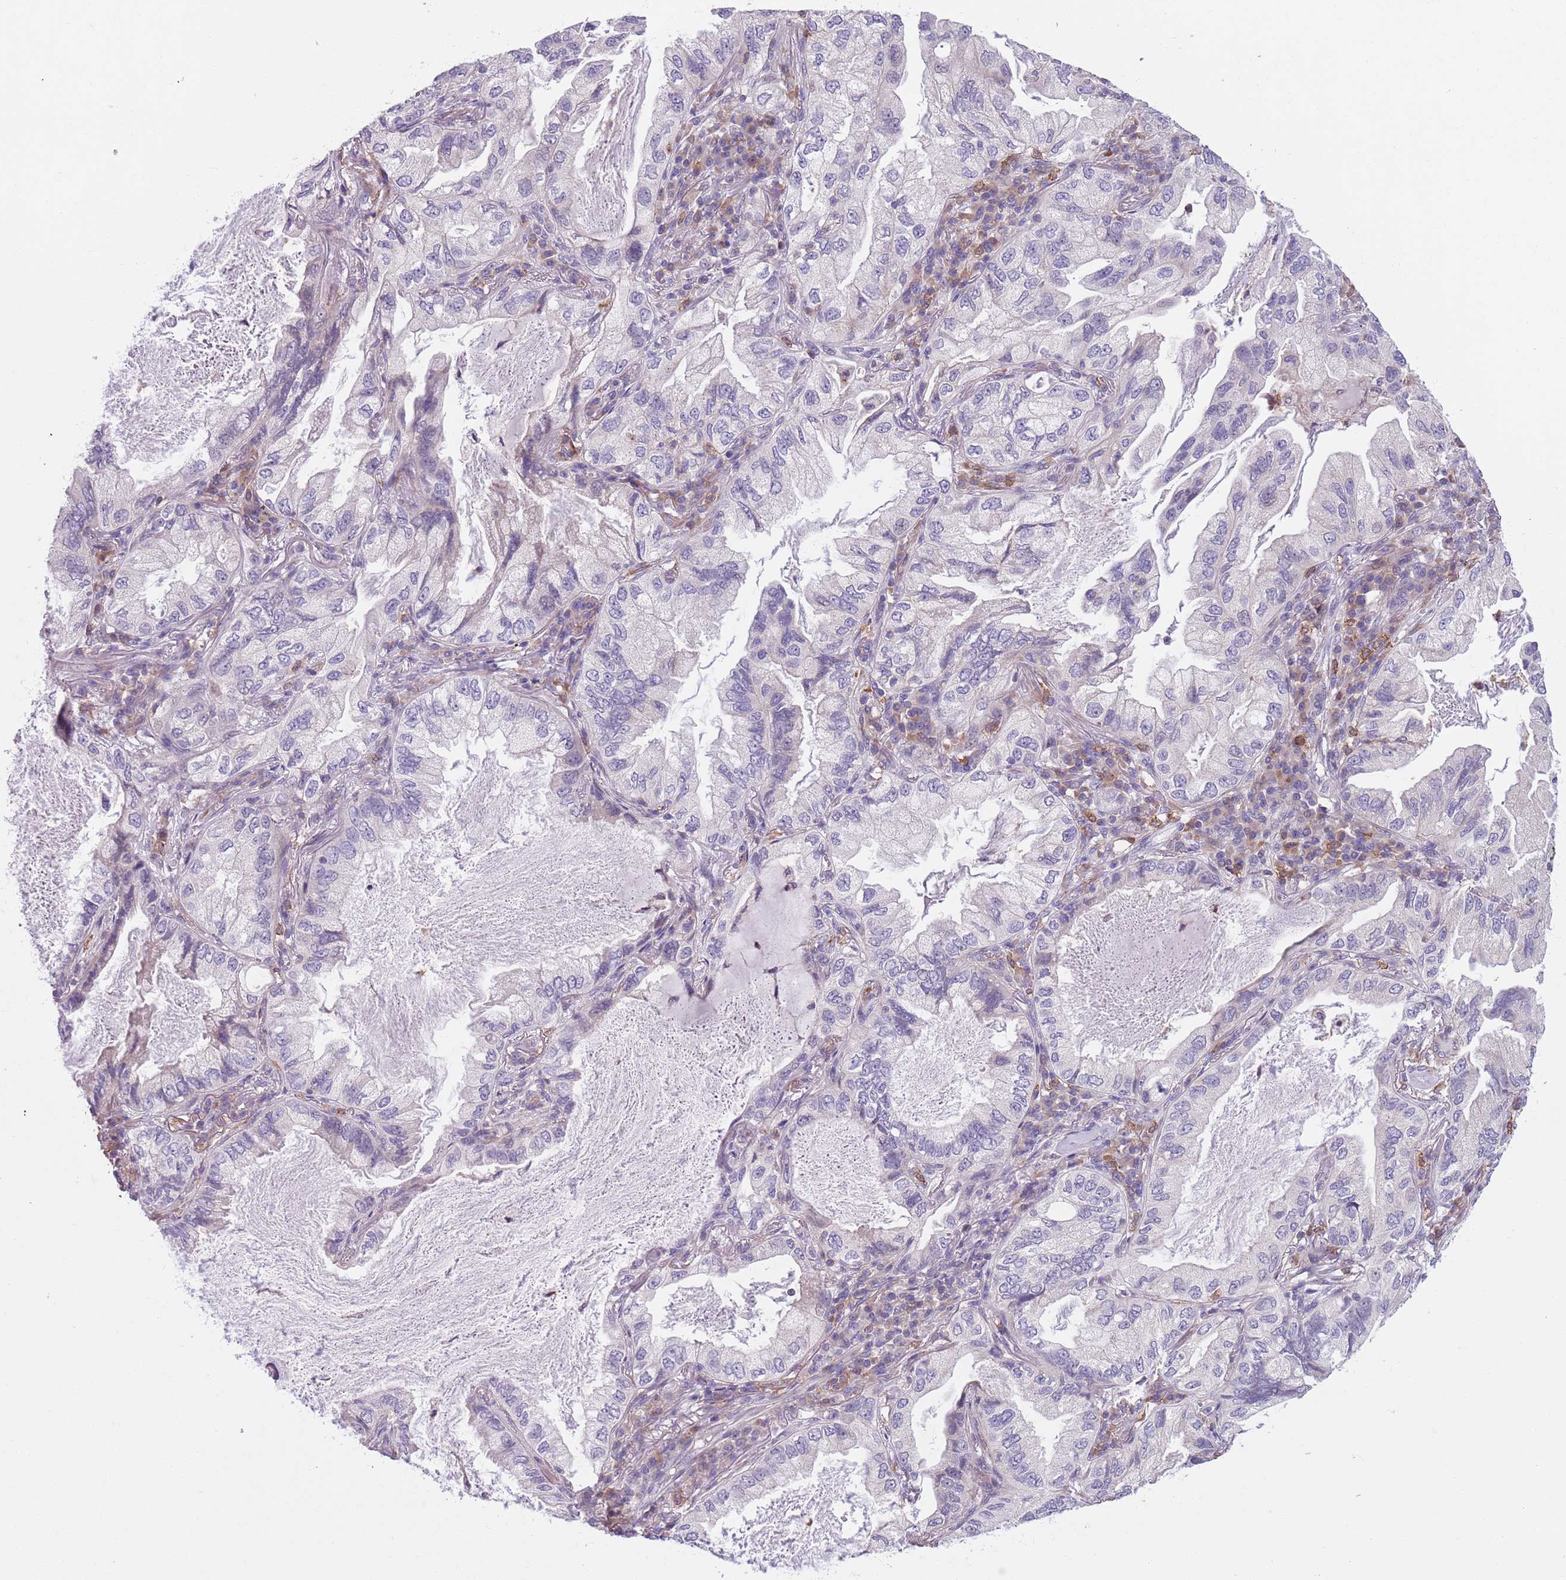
{"staining": {"intensity": "negative", "quantity": "none", "location": "none"}, "tissue": "lung cancer", "cell_type": "Tumor cells", "image_type": "cancer", "snomed": [{"axis": "morphology", "description": "Adenocarcinoma, NOS"}, {"axis": "topography", "description": "Lung"}], "caption": "The image shows no staining of tumor cells in lung adenocarcinoma.", "gene": "JAML", "patient": {"sex": "female", "age": 69}}